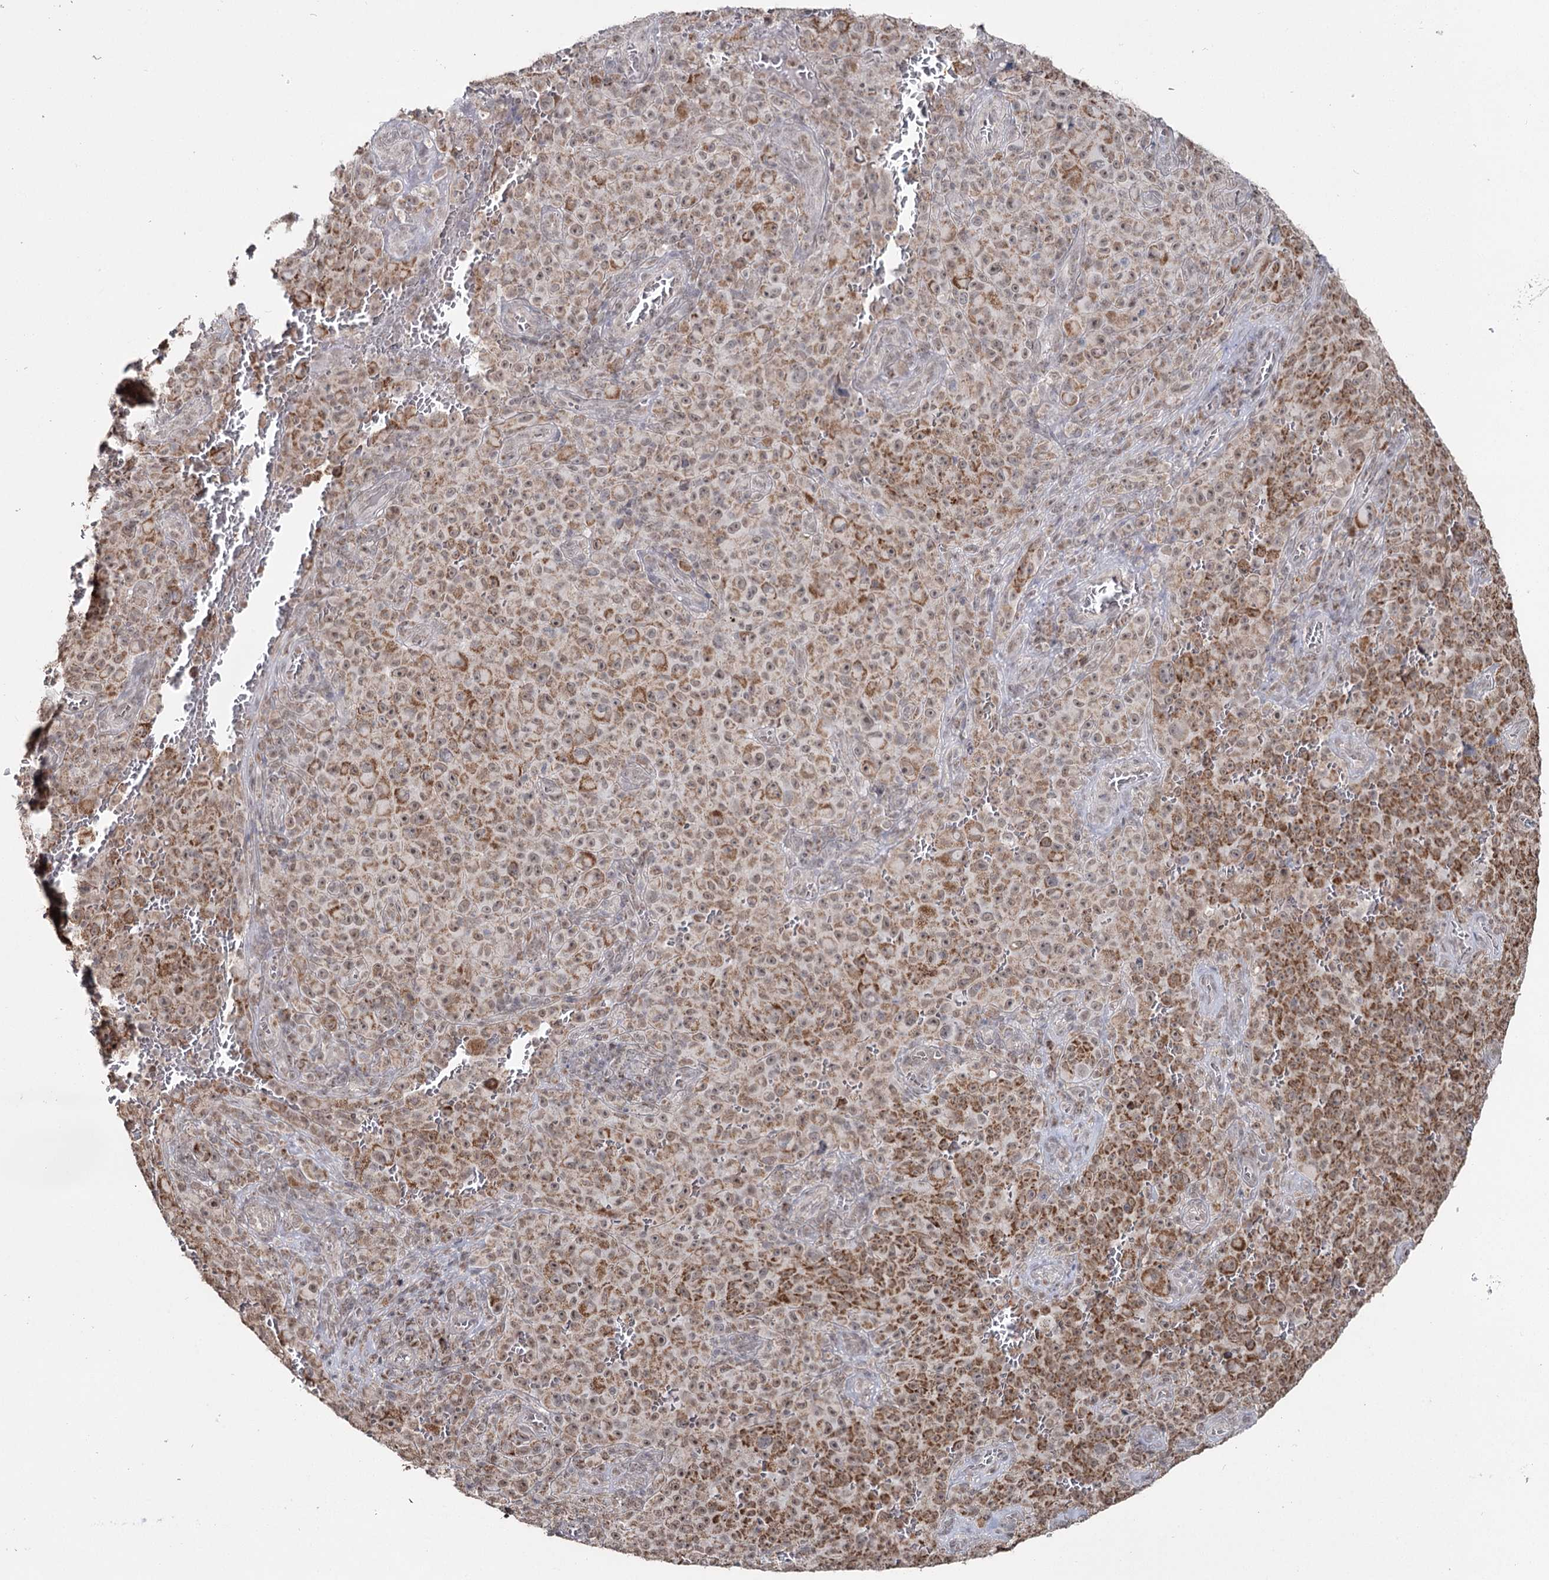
{"staining": {"intensity": "moderate", "quantity": ">75%", "location": "cytoplasmic/membranous,nuclear"}, "tissue": "melanoma", "cell_type": "Tumor cells", "image_type": "cancer", "snomed": [{"axis": "morphology", "description": "Malignant melanoma, NOS"}, {"axis": "topography", "description": "Skin"}], "caption": "Brown immunohistochemical staining in human malignant melanoma exhibits moderate cytoplasmic/membranous and nuclear staining in approximately >75% of tumor cells. The staining was performed using DAB, with brown indicating positive protein expression. Nuclei are stained blue with hematoxylin.", "gene": "PDHX", "patient": {"sex": "female", "age": 82}}